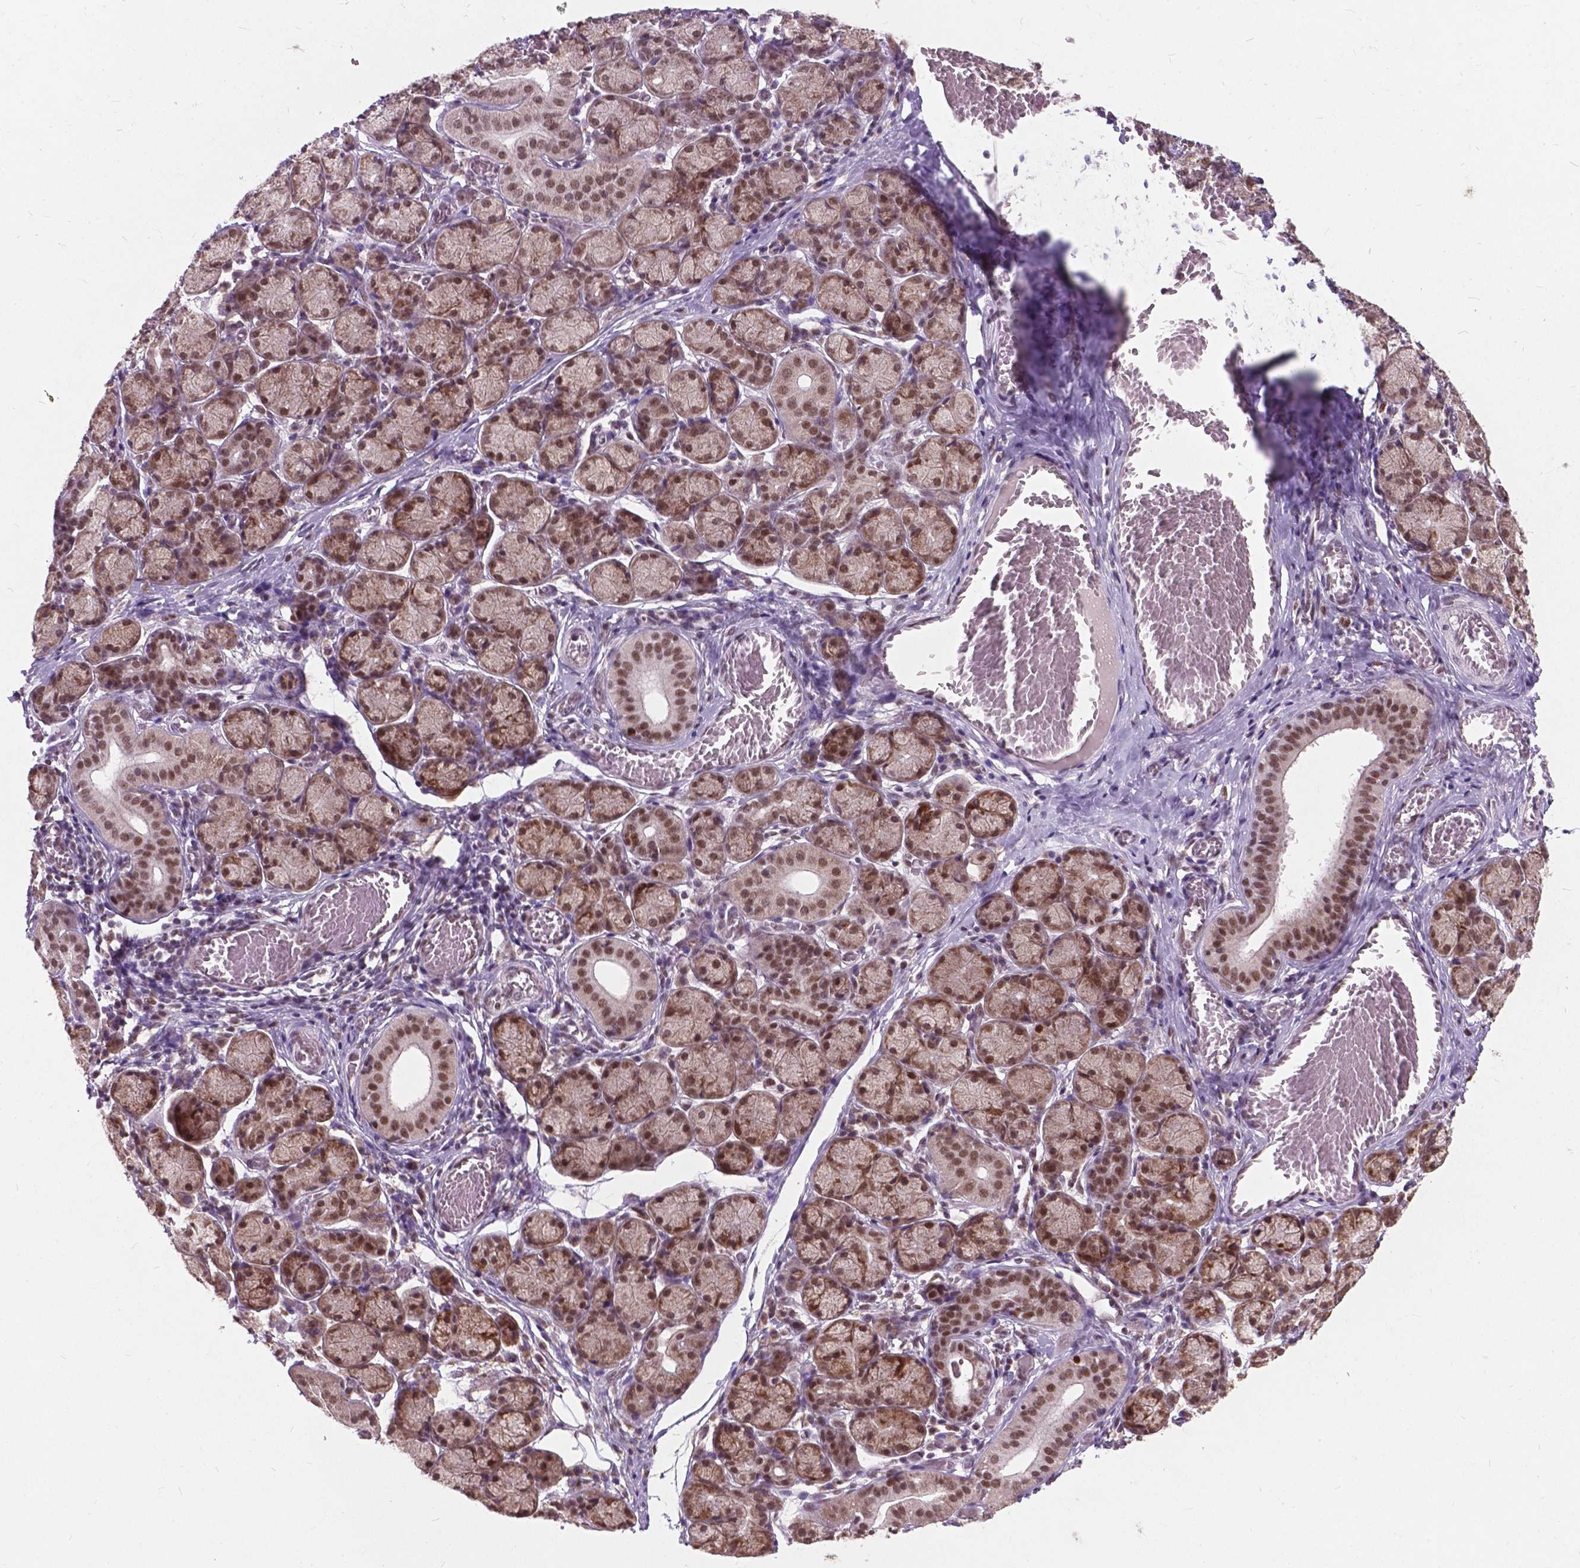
{"staining": {"intensity": "moderate", "quantity": ">75%", "location": "cytoplasmic/membranous,nuclear"}, "tissue": "salivary gland", "cell_type": "Glandular cells", "image_type": "normal", "snomed": [{"axis": "morphology", "description": "Normal tissue, NOS"}, {"axis": "topography", "description": "Salivary gland"}, {"axis": "topography", "description": "Peripheral nerve tissue"}], "caption": "Protein staining by IHC reveals moderate cytoplasmic/membranous,nuclear expression in approximately >75% of glandular cells in unremarkable salivary gland.", "gene": "MSH2", "patient": {"sex": "female", "age": 24}}